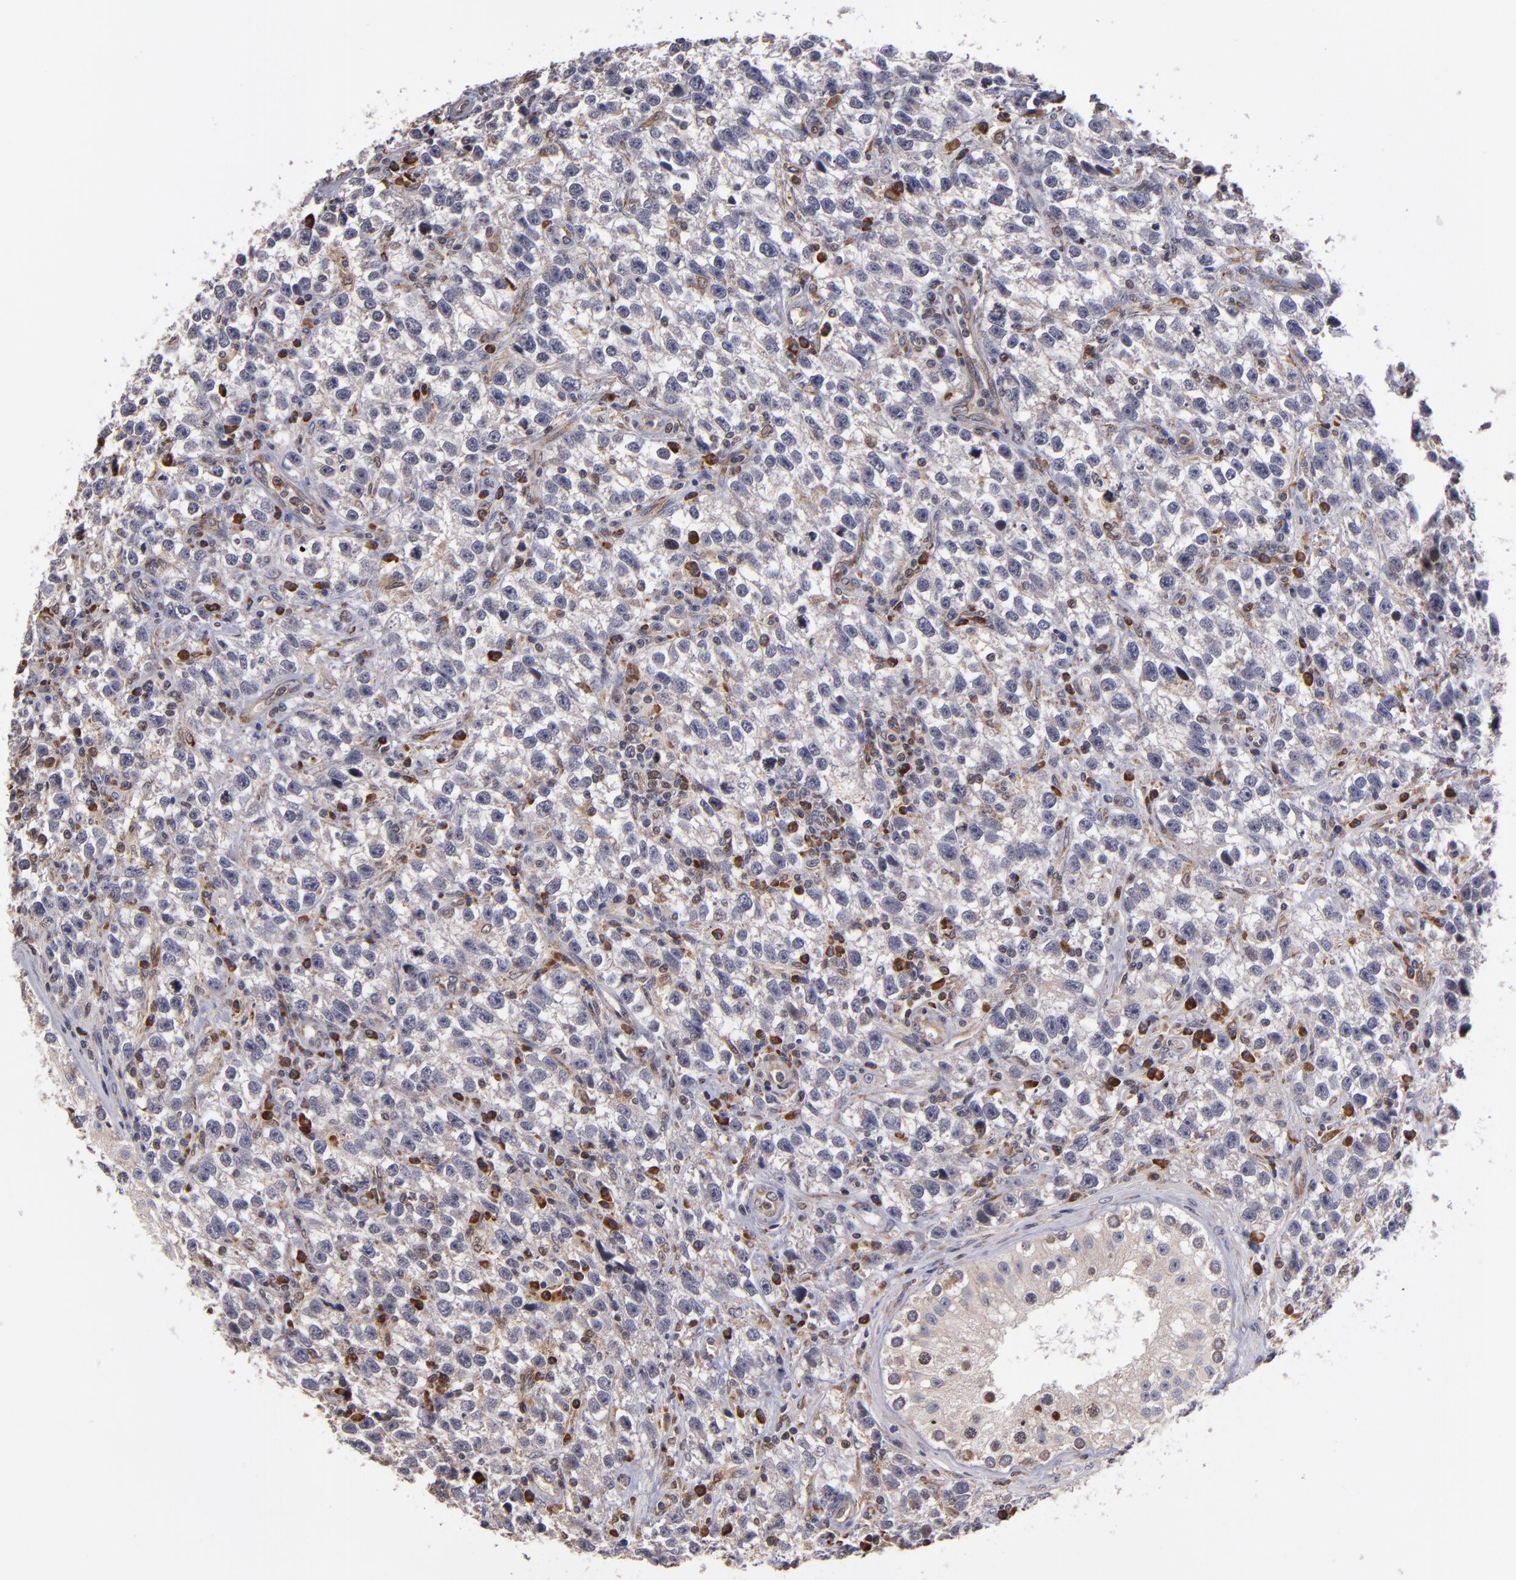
{"staining": {"intensity": "weak", "quantity": "<25%", "location": "cytoplasmic/membranous"}, "tissue": "testis cancer", "cell_type": "Tumor cells", "image_type": "cancer", "snomed": [{"axis": "morphology", "description": "Seminoma, NOS"}, {"axis": "topography", "description": "Testis"}], "caption": "There is no significant staining in tumor cells of testis cancer (seminoma).", "gene": "CASP1", "patient": {"sex": "male", "age": 38}}